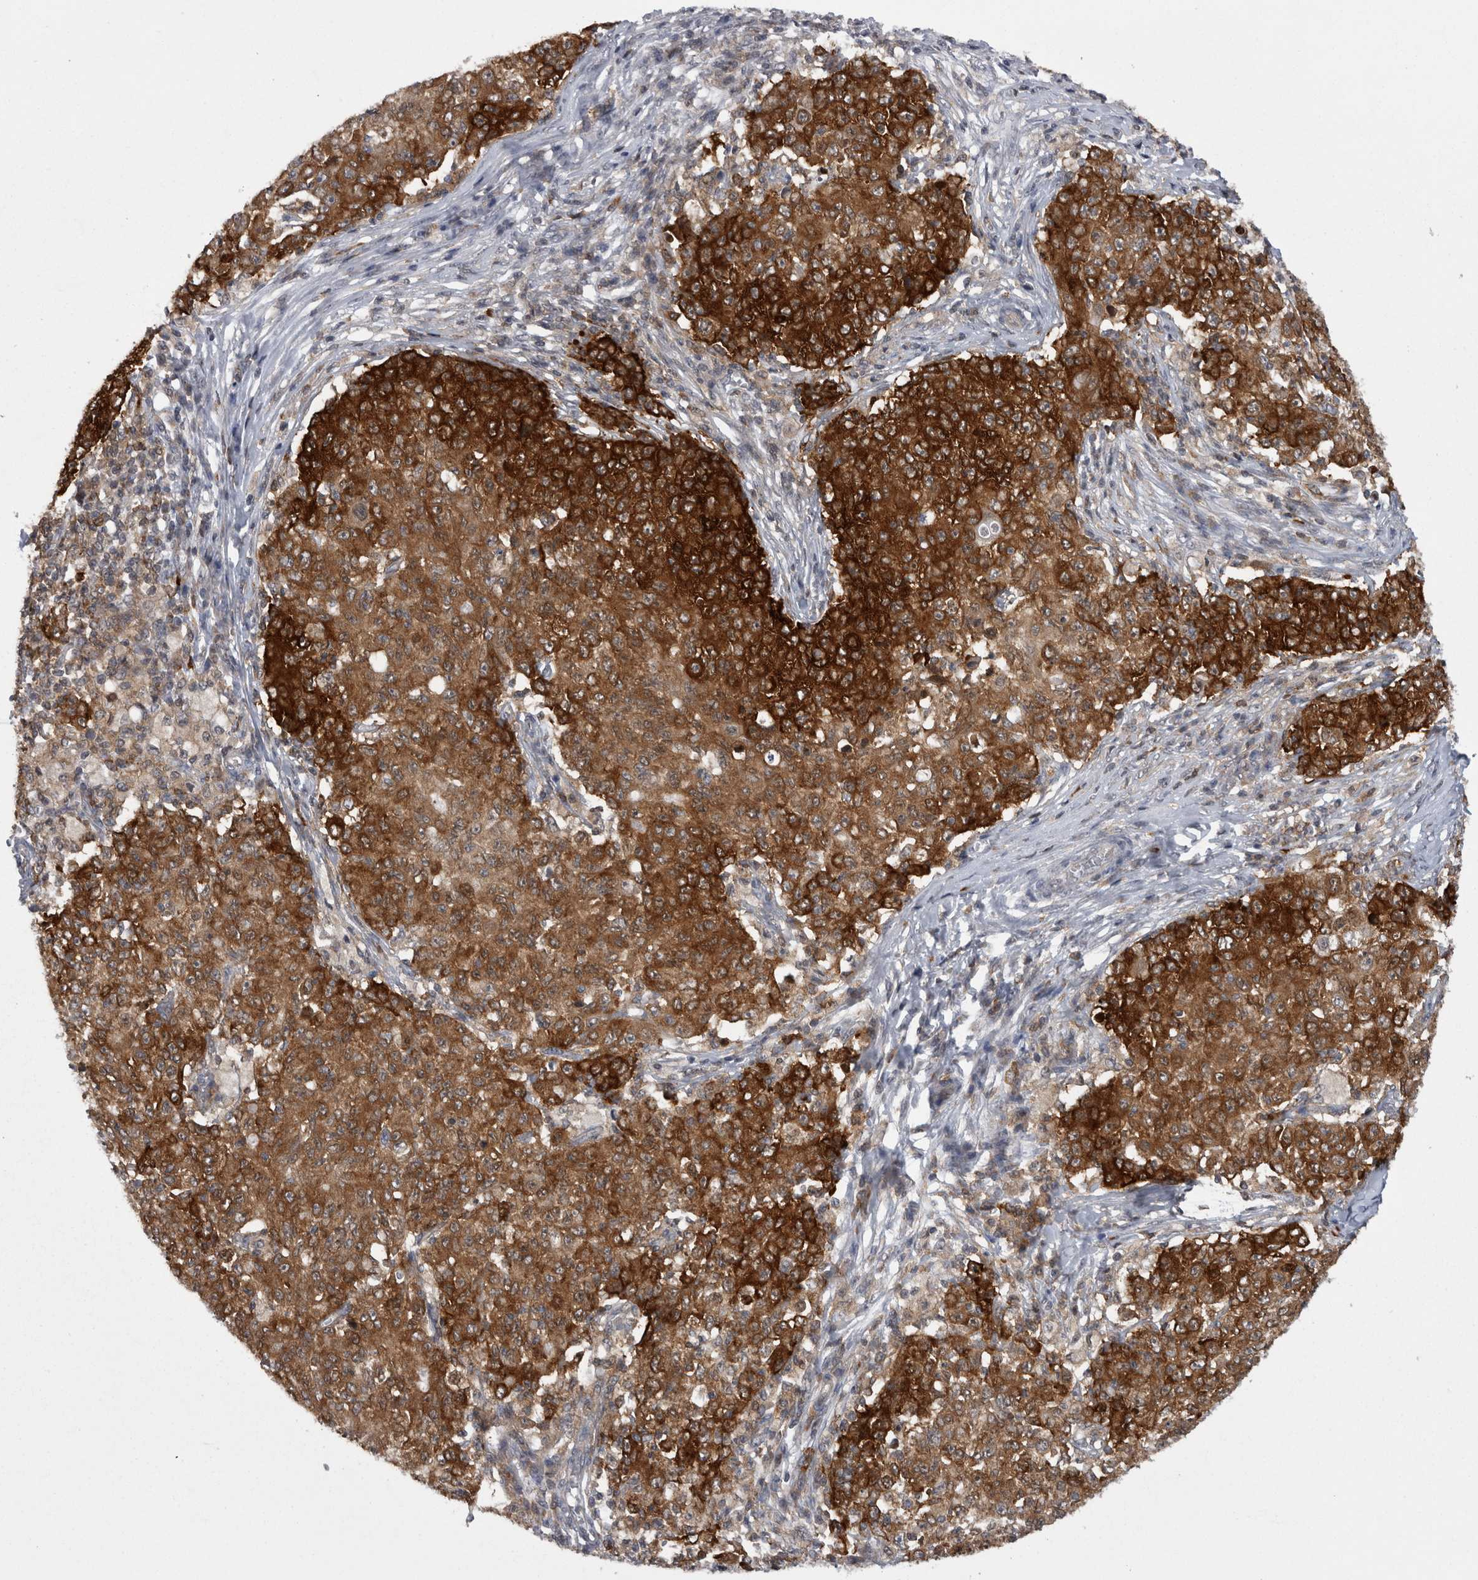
{"staining": {"intensity": "strong", "quantity": ">75%", "location": "cytoplasmic/membranous"}, "tissue": "ovarian cancer", "cell_type": "Tumor cells", "image_type": "cancer", "snomed": [{"axis": "morphology", "description": "Carcinoma, endometroid"}, {"axis": "topography", "description": "Ovary"}], "caption": "Strong cytoplasmic/membranous positivity is identified in approximately >75% of tumor cells in endometroid carcinoma (ovarian).", "gene": "CACYBP", "patient": {"sex": "female", "age": 42}}